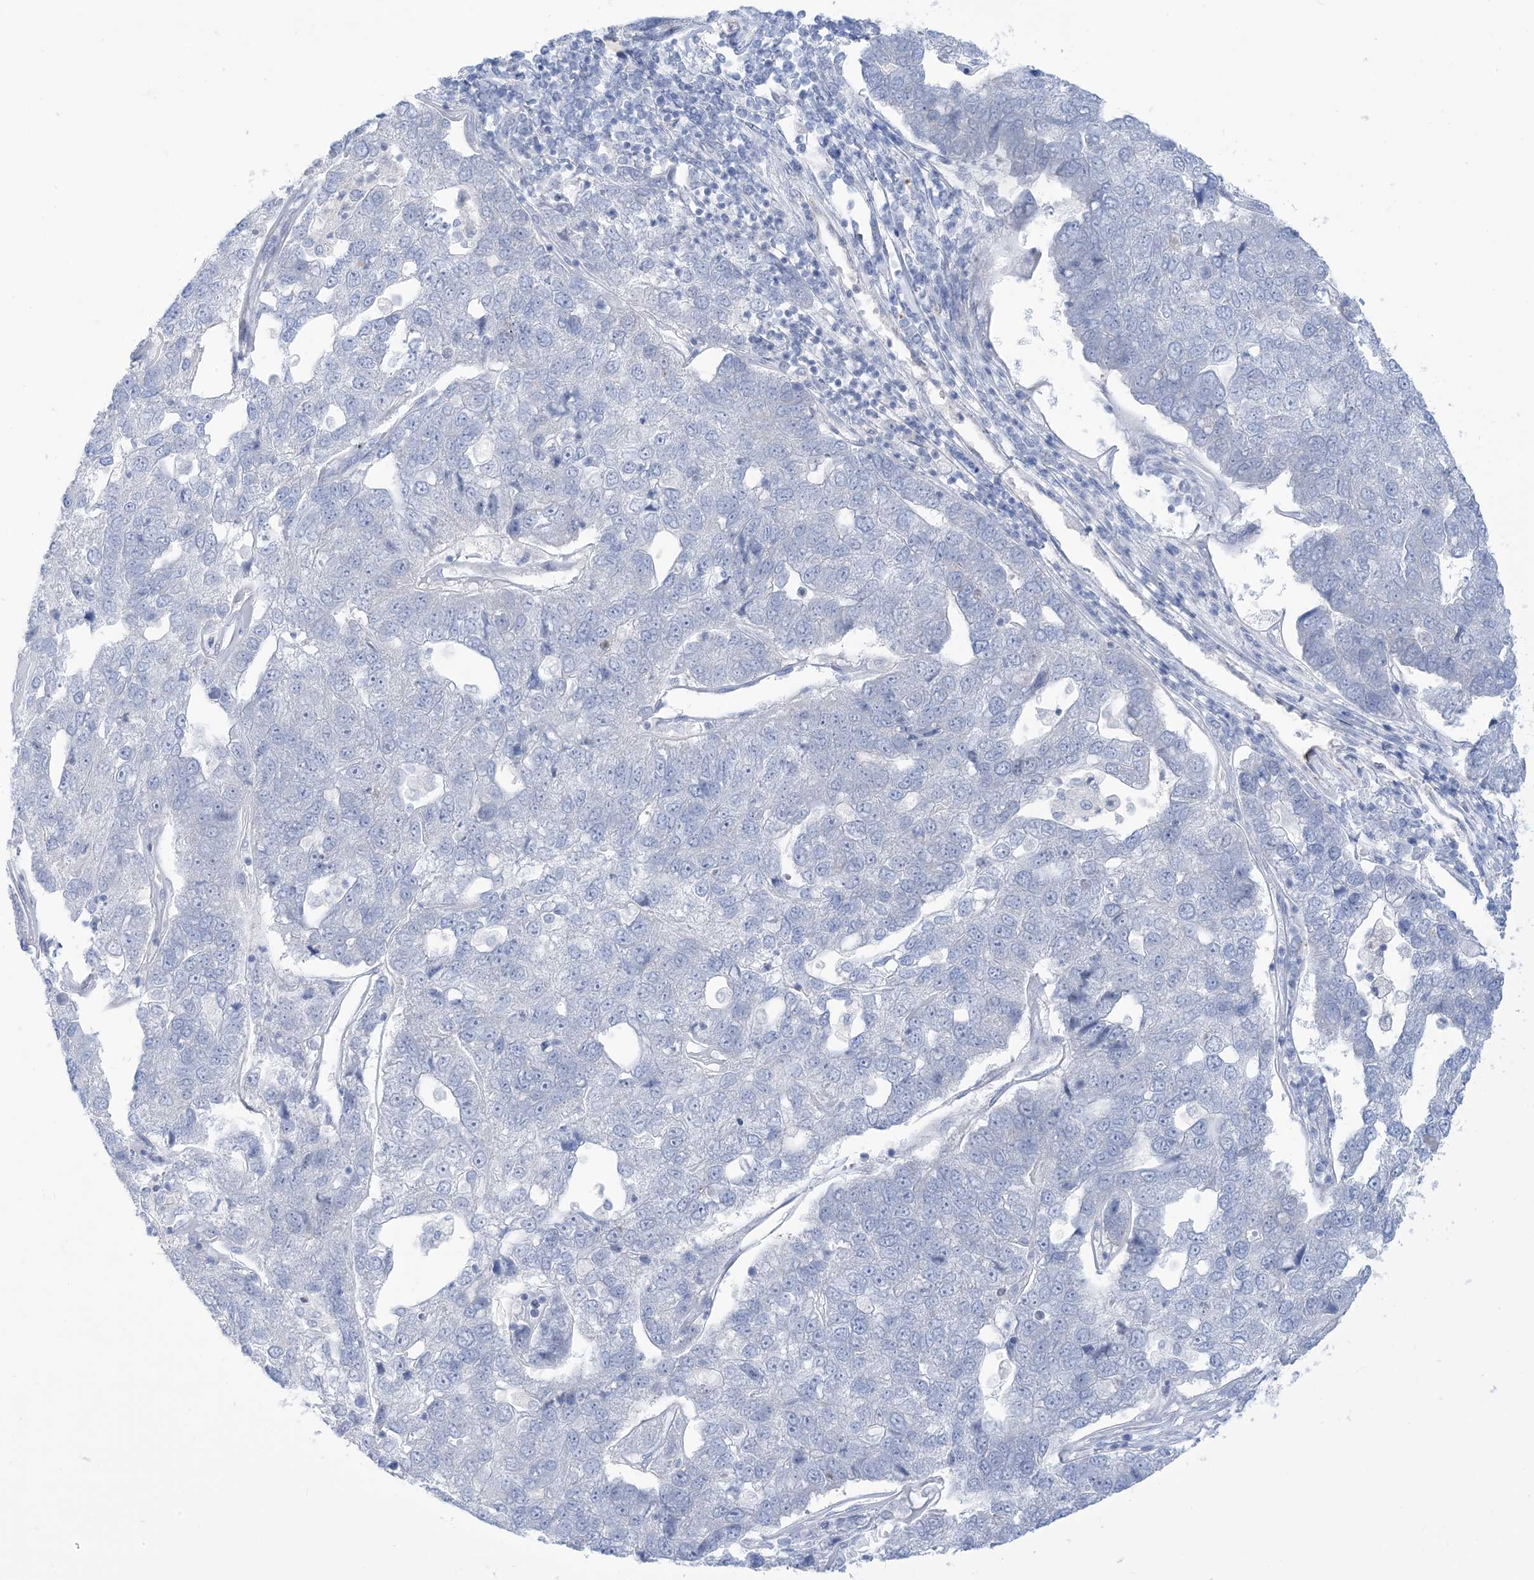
{"staining": {"intensity": "negative", "quantity": "none", "location": "none"}, "tissue": "pancreatic cancer", "cell_type": "Tumor cells", "image_type": "cancer", "snomed": [{"axis": "morphology", "description": "Adenocarcinoma, NOS"}, {"axis": "topography", "description": "Pancreas"}], "caption": "Tumor cells show no significant protein staining in pancreatic adenocarcinoma.", "gene": "MARS2", "patient": {"sex": "female", "age": 61}}